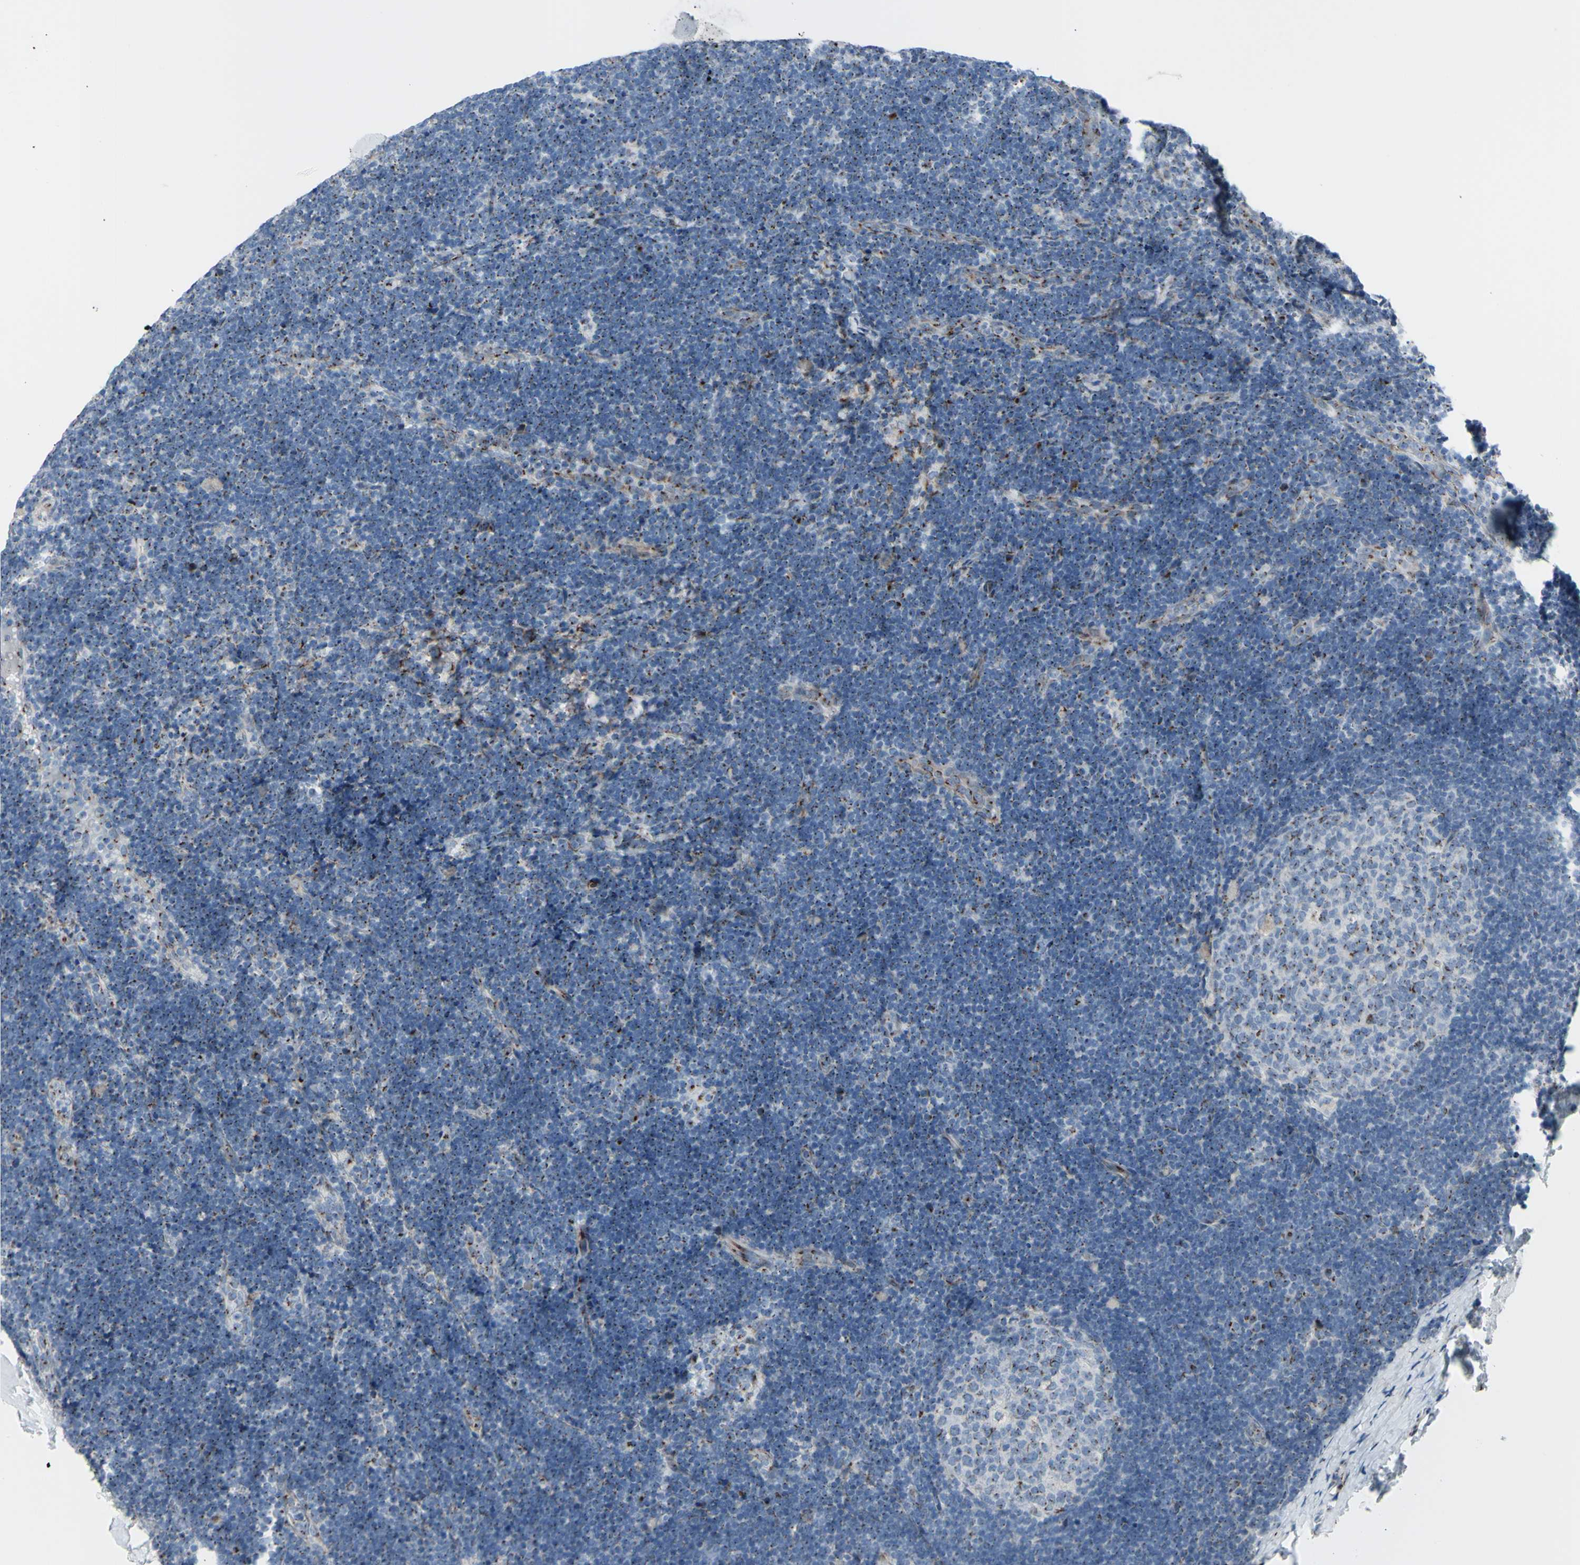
{"staining": {"intensity": "moderate", "quantity": "25%-75%", "location": "cytoplasmic/membranous"}, "tissue": "lymph node", "cell_type": "Germinal center cells", "image_type": "normal", "snomed": [{"axis": "morphology", "description": "Normal tissue, NOS"}, {"axis": "topography", "description": "Lymph node"}], "caption": "Immunohistochemistry micrograph of normal lymph node stained for a protein (brown), which exhibits medium levels of moderate cytoplasmic/membranous staining in approximately 25%-75% of germinal center cells.", "gene": "GLG1", "patient": {"sex": "female", "age": 14}}